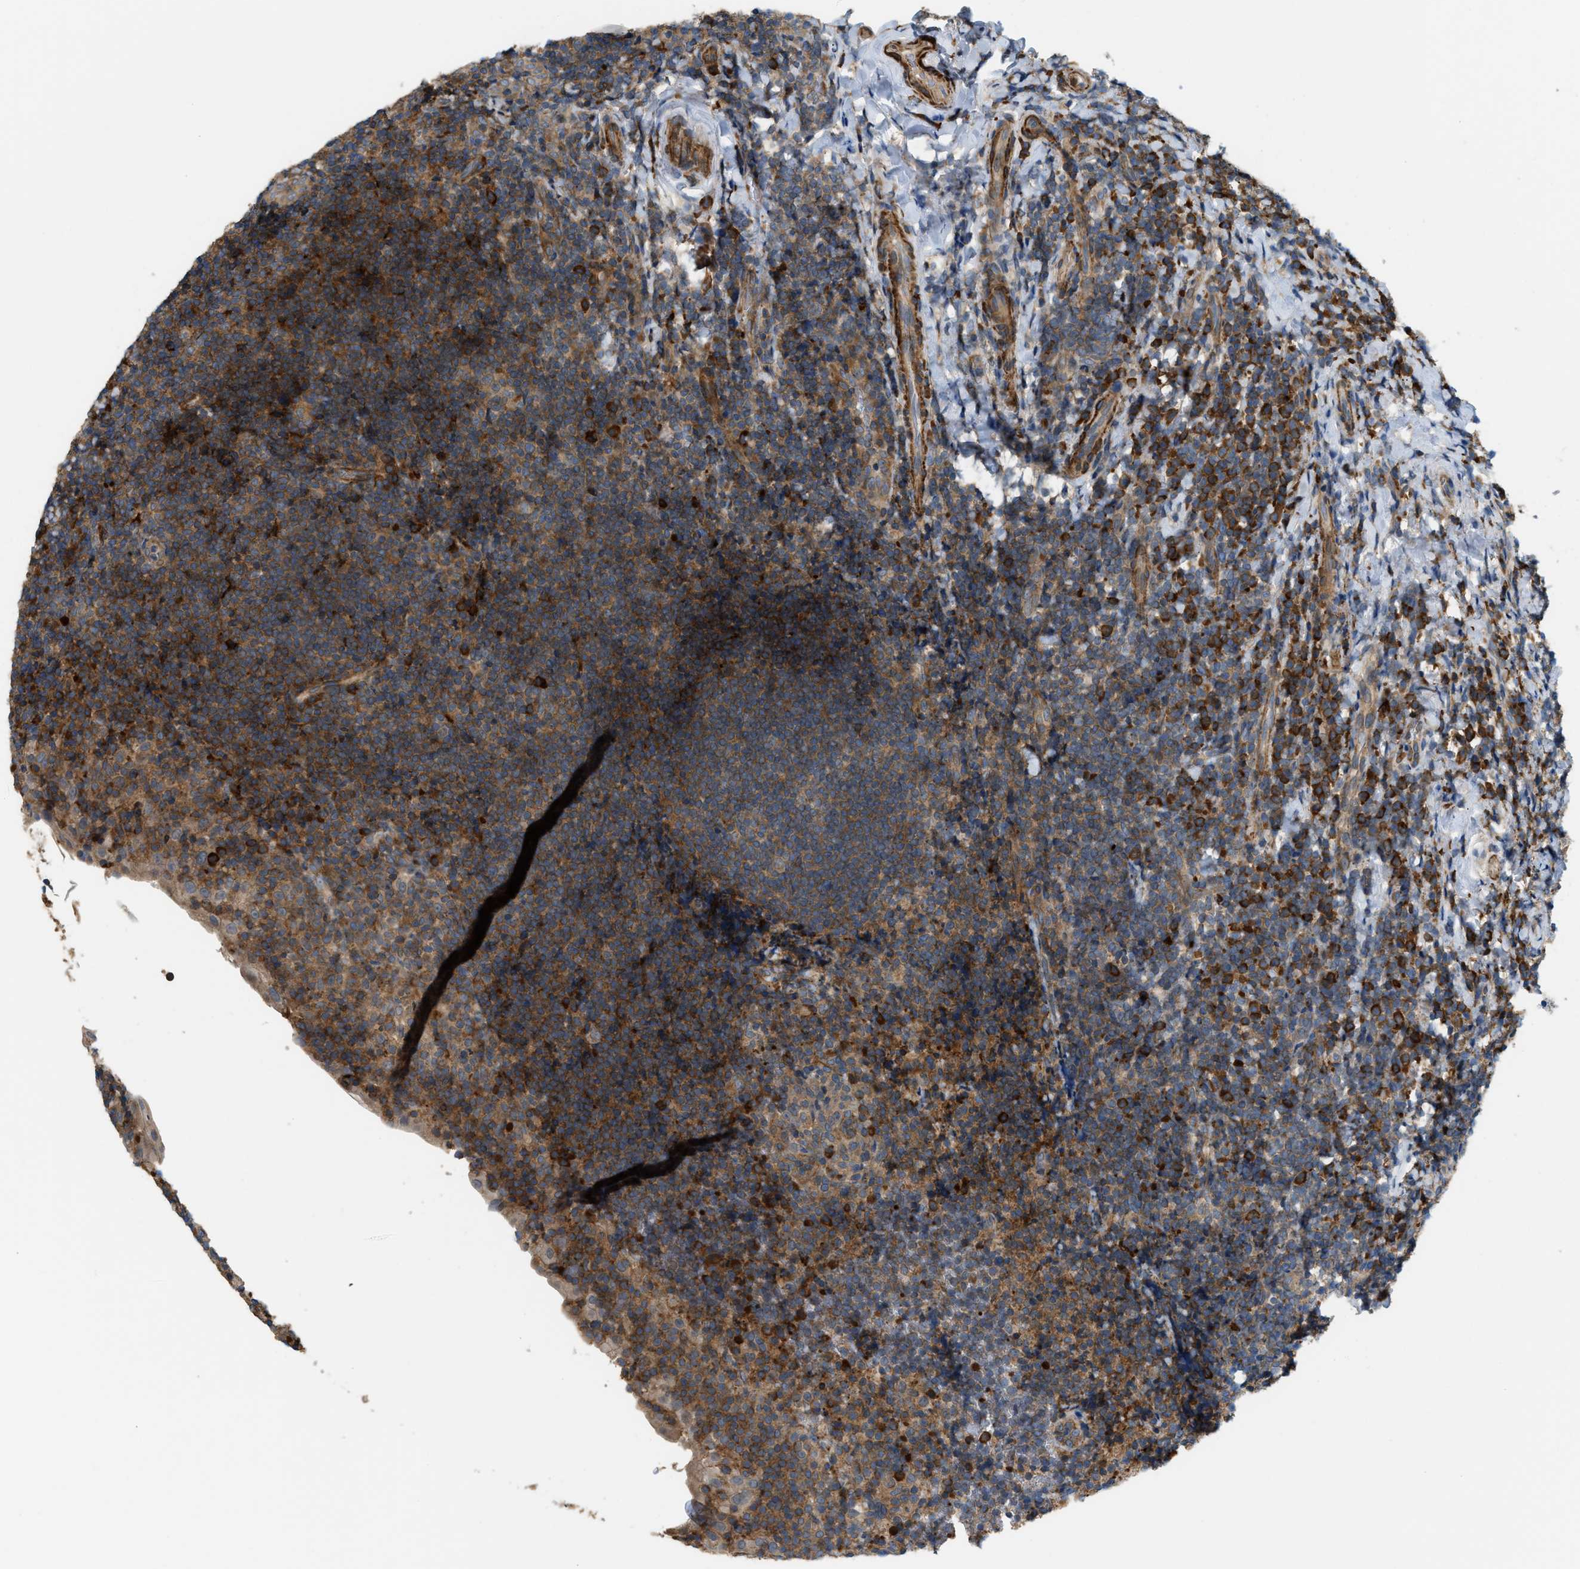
{"staining": {"intensity": "moderate", "quantity": "25%-75%", "location": "cytoplasmic/membranous"}, "tissue": "tonsil", "cell_type": "Germinal center cells", "image_type": "normal", "snomed": [{"axis": "morphology", "description": "Normal tissue, NOS"}, {"axis": "topography", "description": "Tonsil"}], "caption": "Brown immunohistochemical staining in benign human tonsil shows moderate cytoplasmic/membranous expression in about 25%-75% of germinal center cells.", "gene": "BTN3A2", "patient": {"sex": "male", "age": 37}}